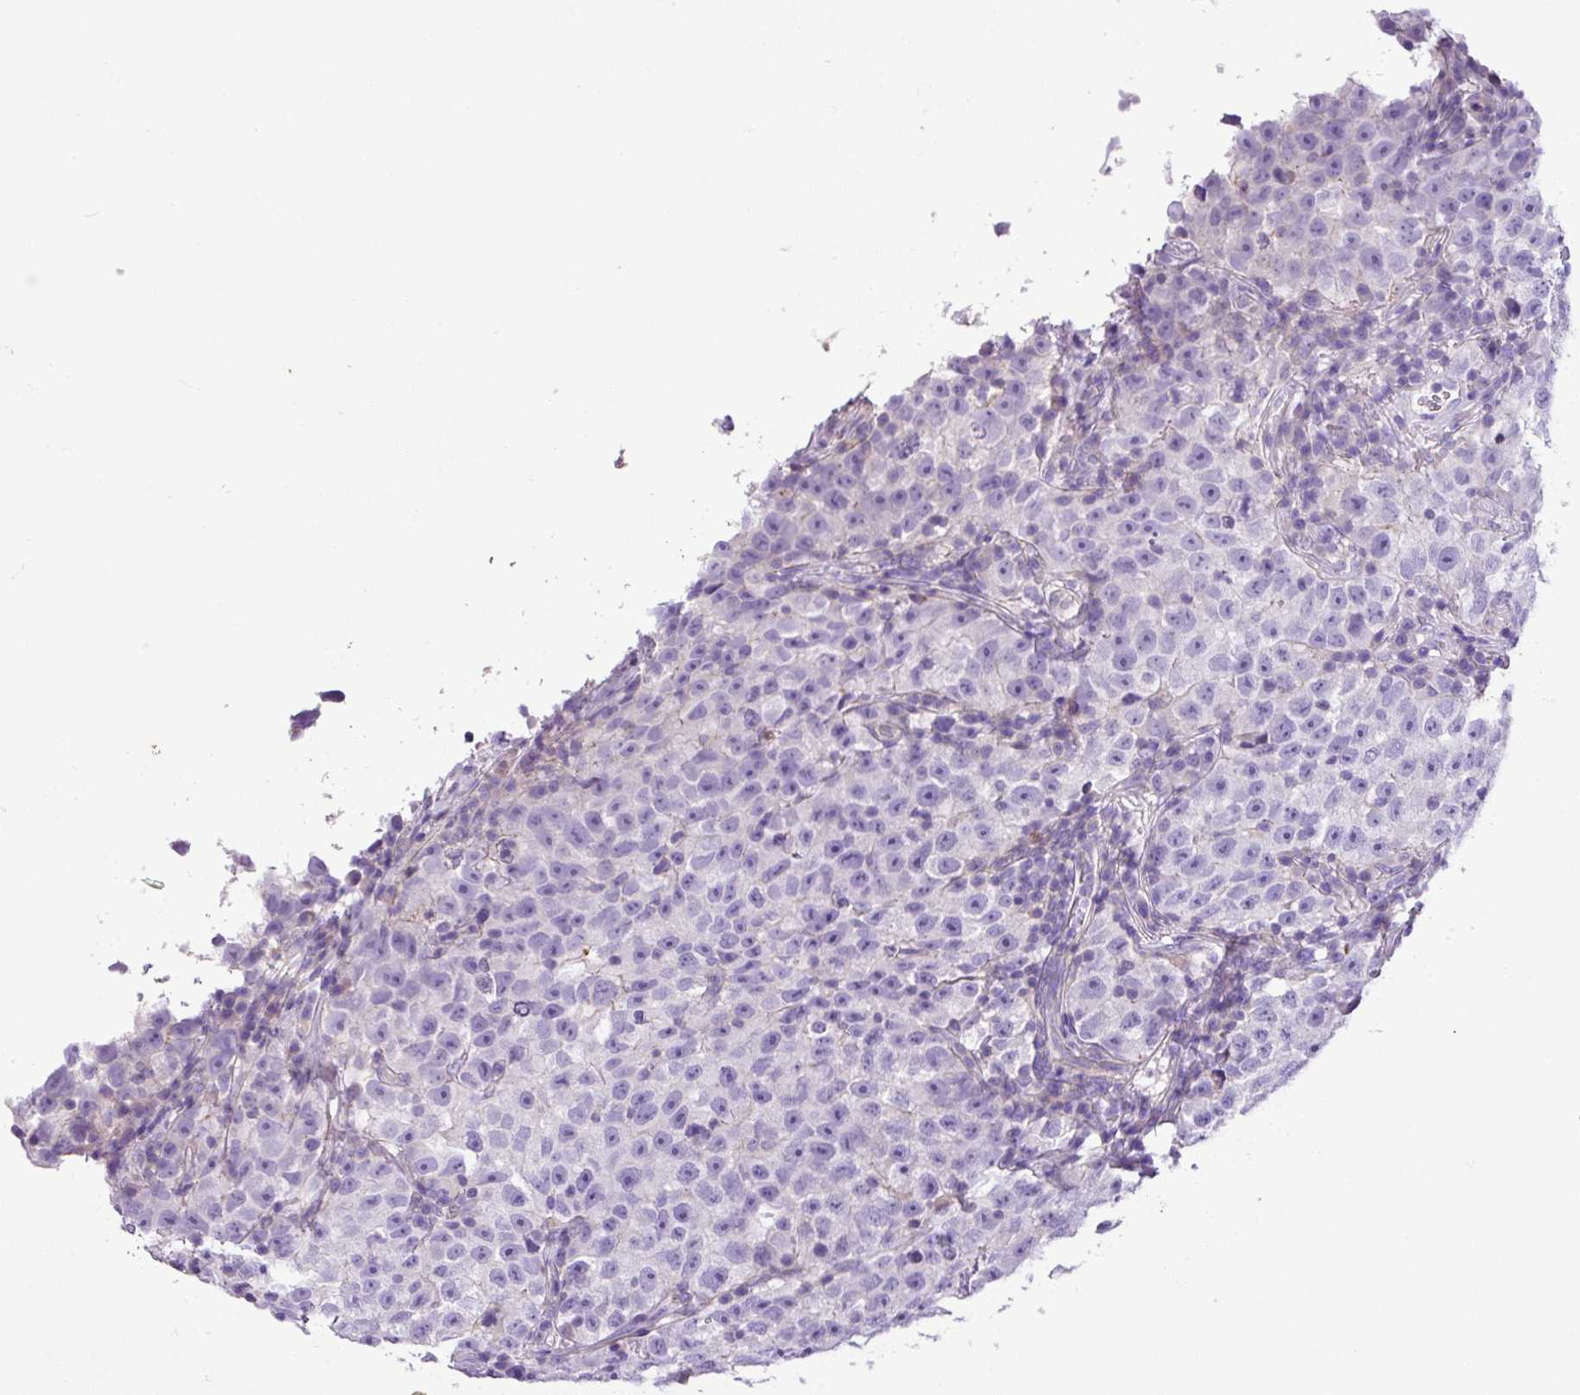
{"staining": {"intensity": "negative", "quantity": "none", "location": "none"}, "tissue": "testis cancer", "cell_type": "Tumor cells", "image_type": "cancer", "snomed": [{"axis": "morphology", "description": "Seminoma, NOS"}, {"axis": "topography", "description": "Testis"}], "caption": "A high-resolution micrograph shows immunohistochemistry (IHC) staining of seminoma (testis), which reveals no significant staining in tumor cells.", "gene": "ZNF334", "patient": {"sex": "male", "age": 22}}